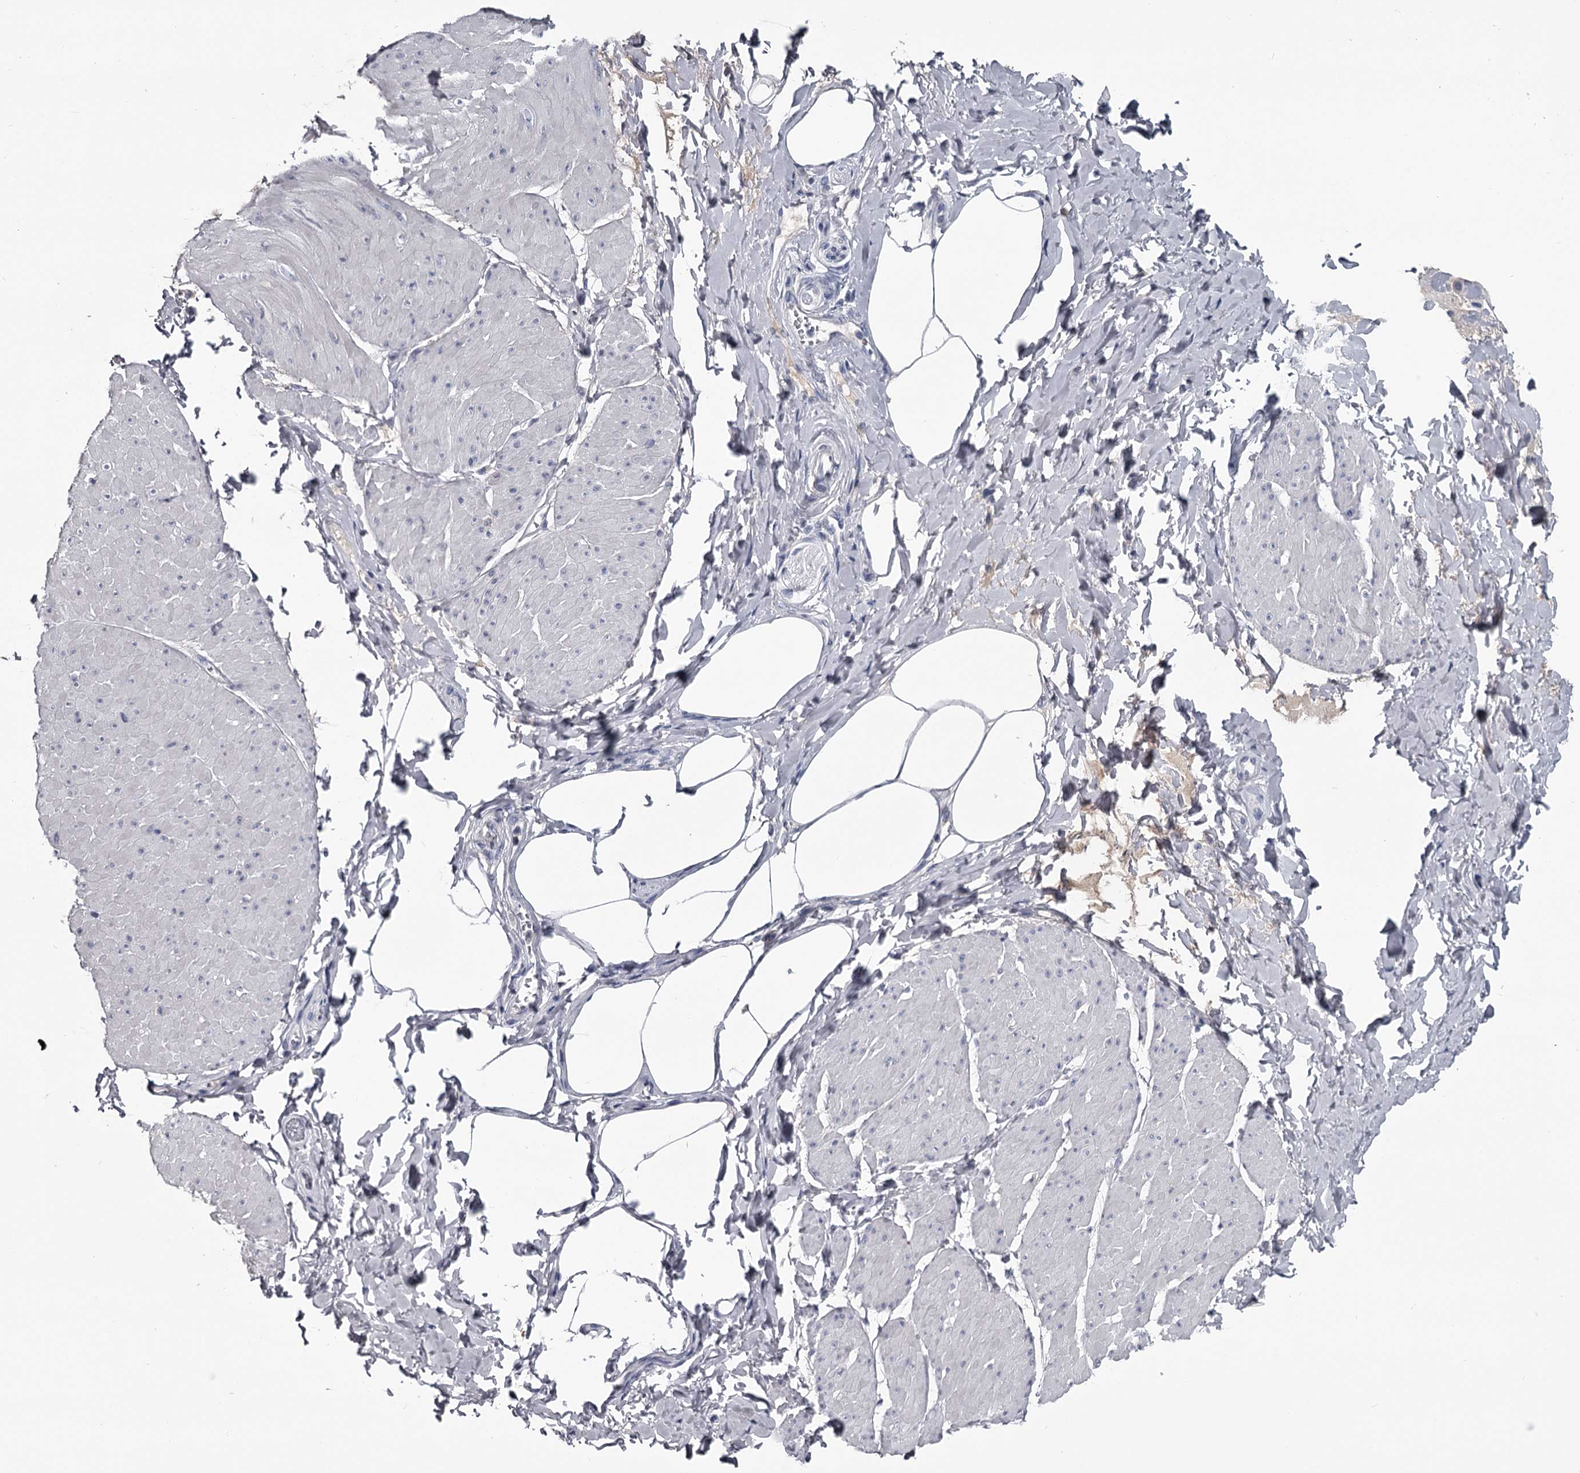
{"staining": {"intensity": "negative", "quantity": "none", "location": "none"}, "tissue": "smooth muscle", "cell_type": "Smooth muscle cells", "image_type": "normal", "snomed": [{"axis": "morphology", "description": "Urothelial carcinoma, High grade"}, {"axis": "topography", "description": "Urinary bladder"}], "caption": "This is a histopathology image of immunohistochemistry staining of benign smooth muscle, which shows no positivity in smooth muscle cells. Nuclei are stained in blue.", "gene": "DAO", "patient": {"sex": "male", "age": 46}}